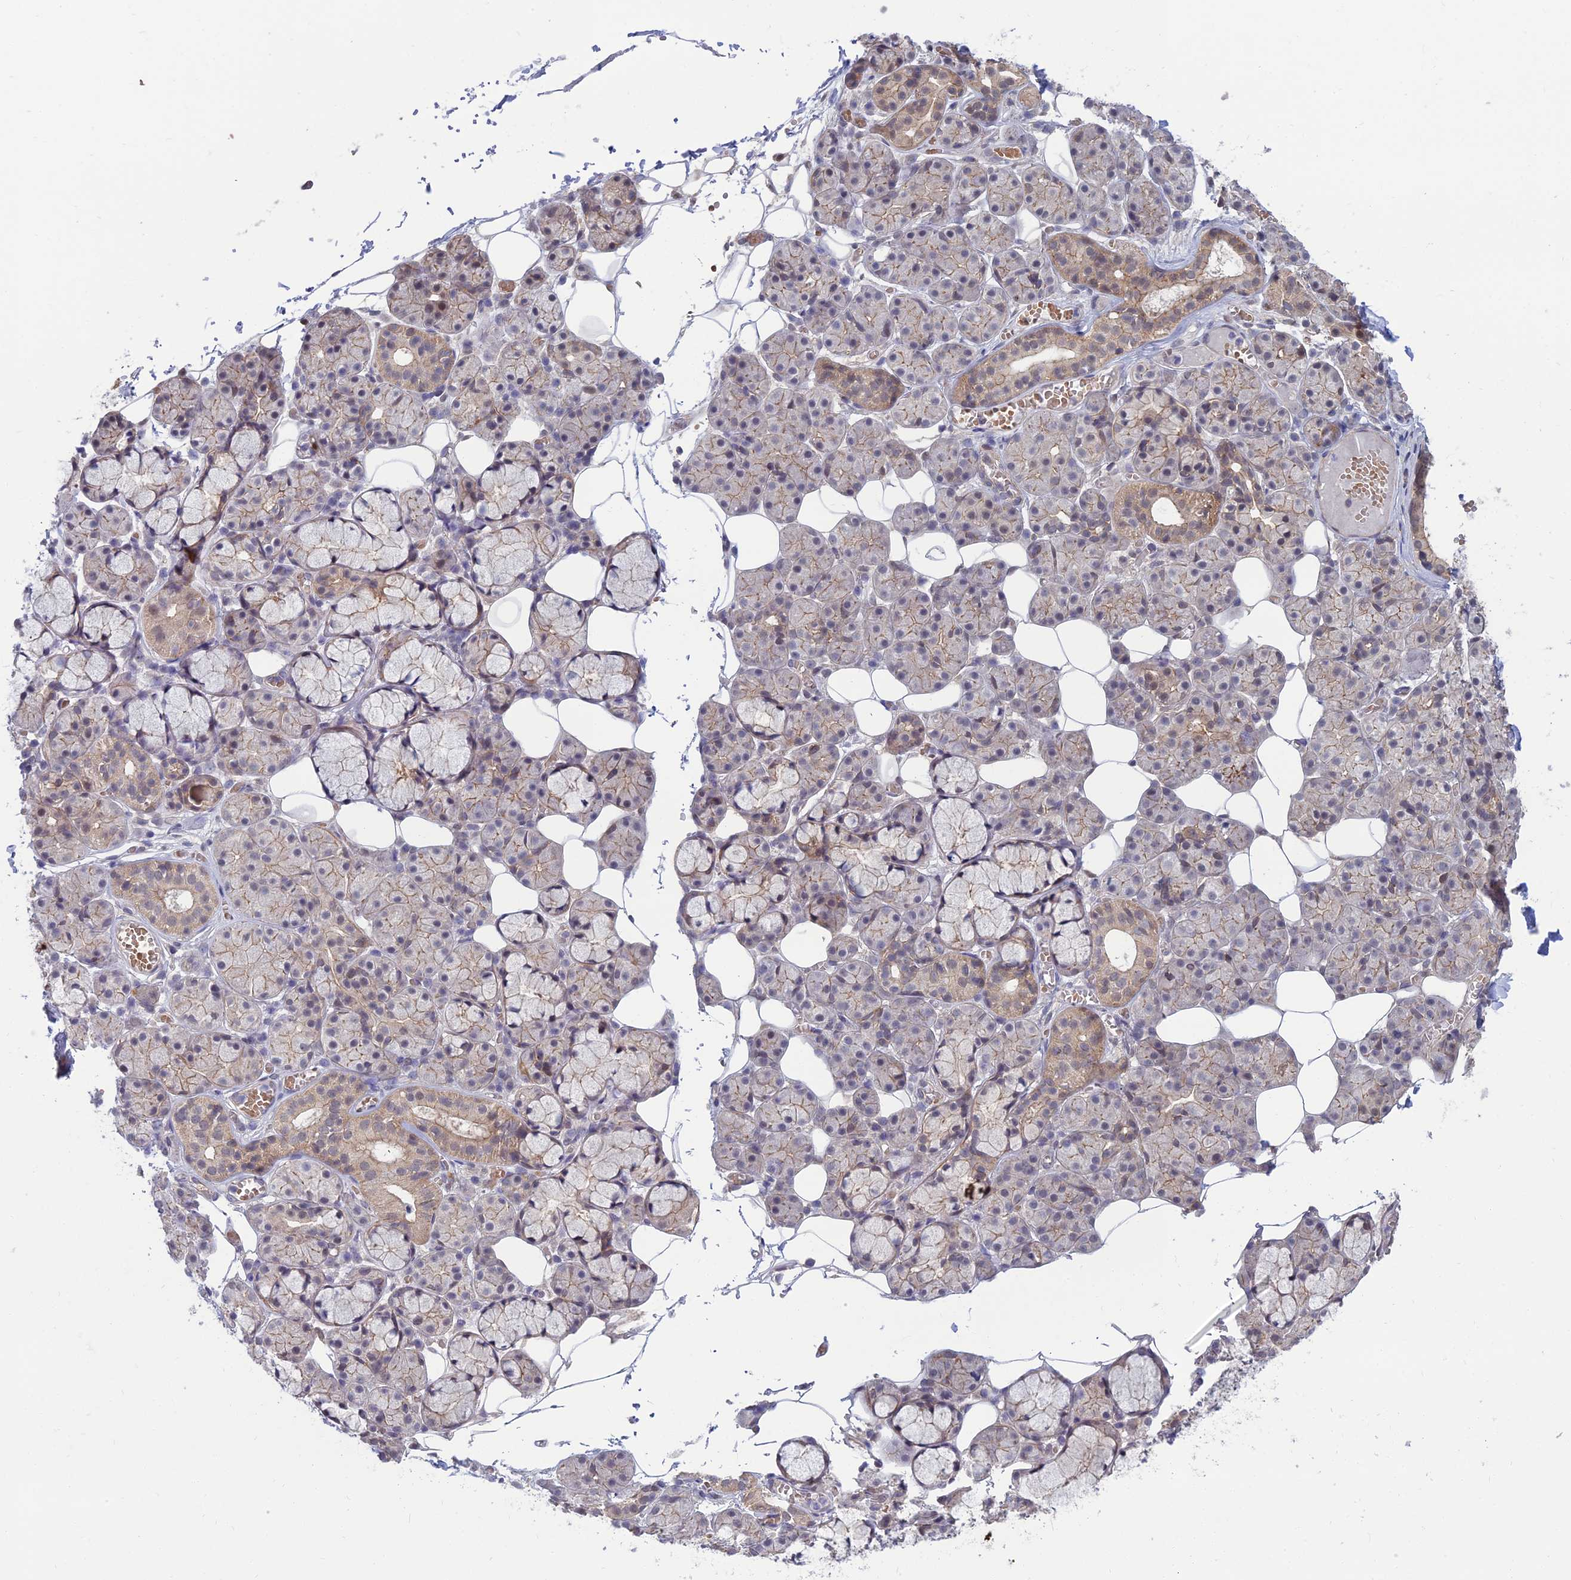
{"staining": {"intensity": "weak", "quantity": "25%-75%", "location": "cytoplasmic/membranous"}, "tissue": "salivary gland", "cell_type": "Glandular cells", "image_type": "normal", "snomed": [{"axis": "morphology", "description": "Normal tissue, NOS"}, {"axis": "topography", "description": "Salivary gland"}], "caption": "IHC photomicrograph of benign salivary gland: human salivary gland stained using immunohistochemistry (IHC) demonstrates low levels of weak protein expression localized specifically in the cytoplasmic/membranous of glandular cells, appearing as a cytoplasmic/membranous brown color.", "gene": "OPA3", "patient": {"sex": "male", "age": 63}}